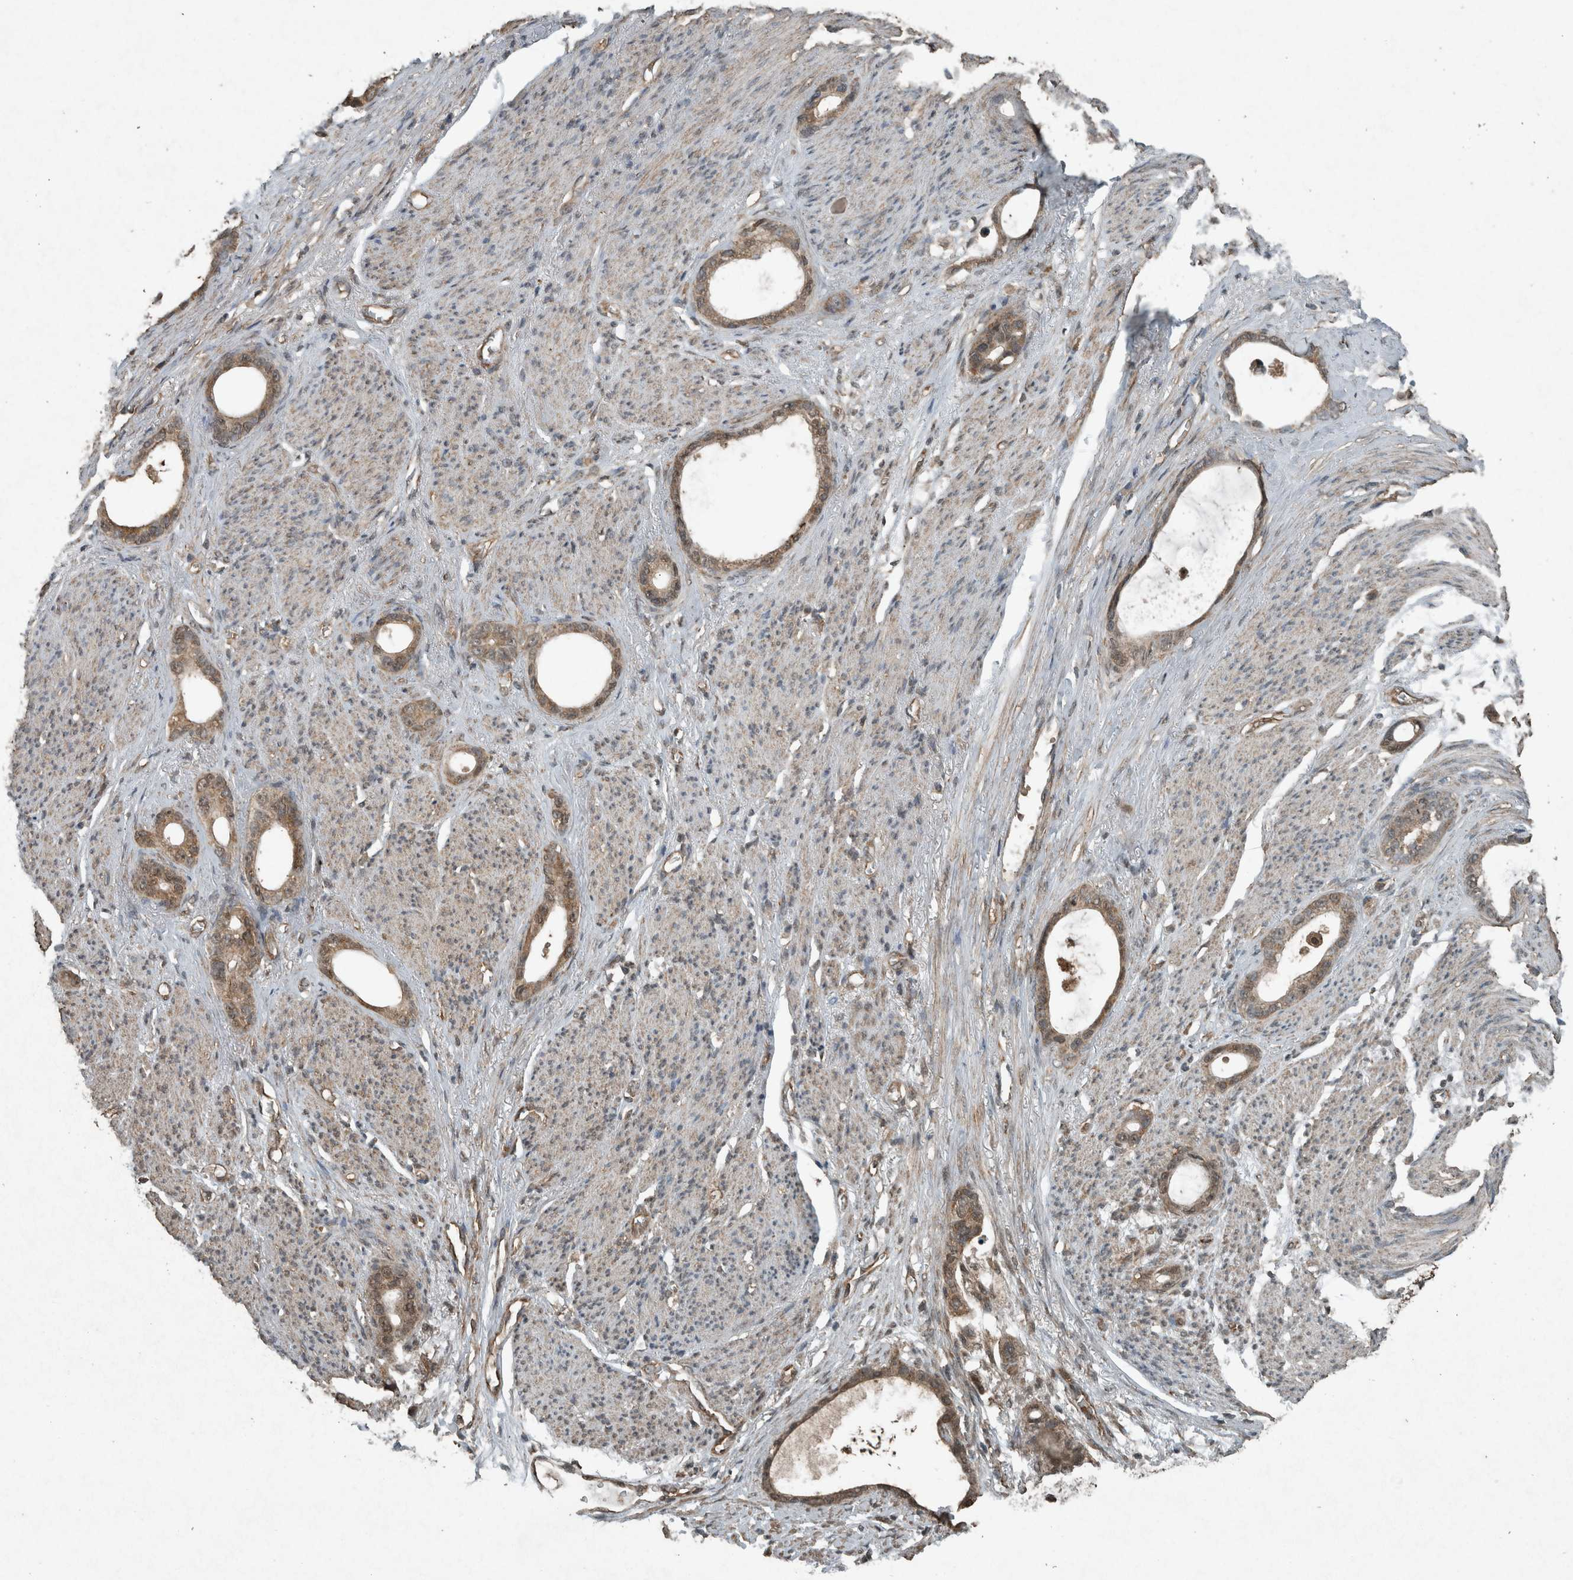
{"staining": {"intensity": "moderate", "quantity": ">75%", "location": "cytoplasmic/membranous,nuclear"}, "tissue": "stomach cancer", "cell_type": "Tumor cells", "image_type": "cancer", "snomed": [{"axis": "morphology", "description": "Adenocarcinoma, NOS"}, {"axis": "topography", "description": "Stomach"}], "caption": "The histopathology image displays staining of stomach cancer, revealing moderate cytoplasmic/membranous and nuclear protein positivity (brown color) within tumor cells.", "gene": "ARHGEF12", "patient": {"sex": "female", "age": 75}}